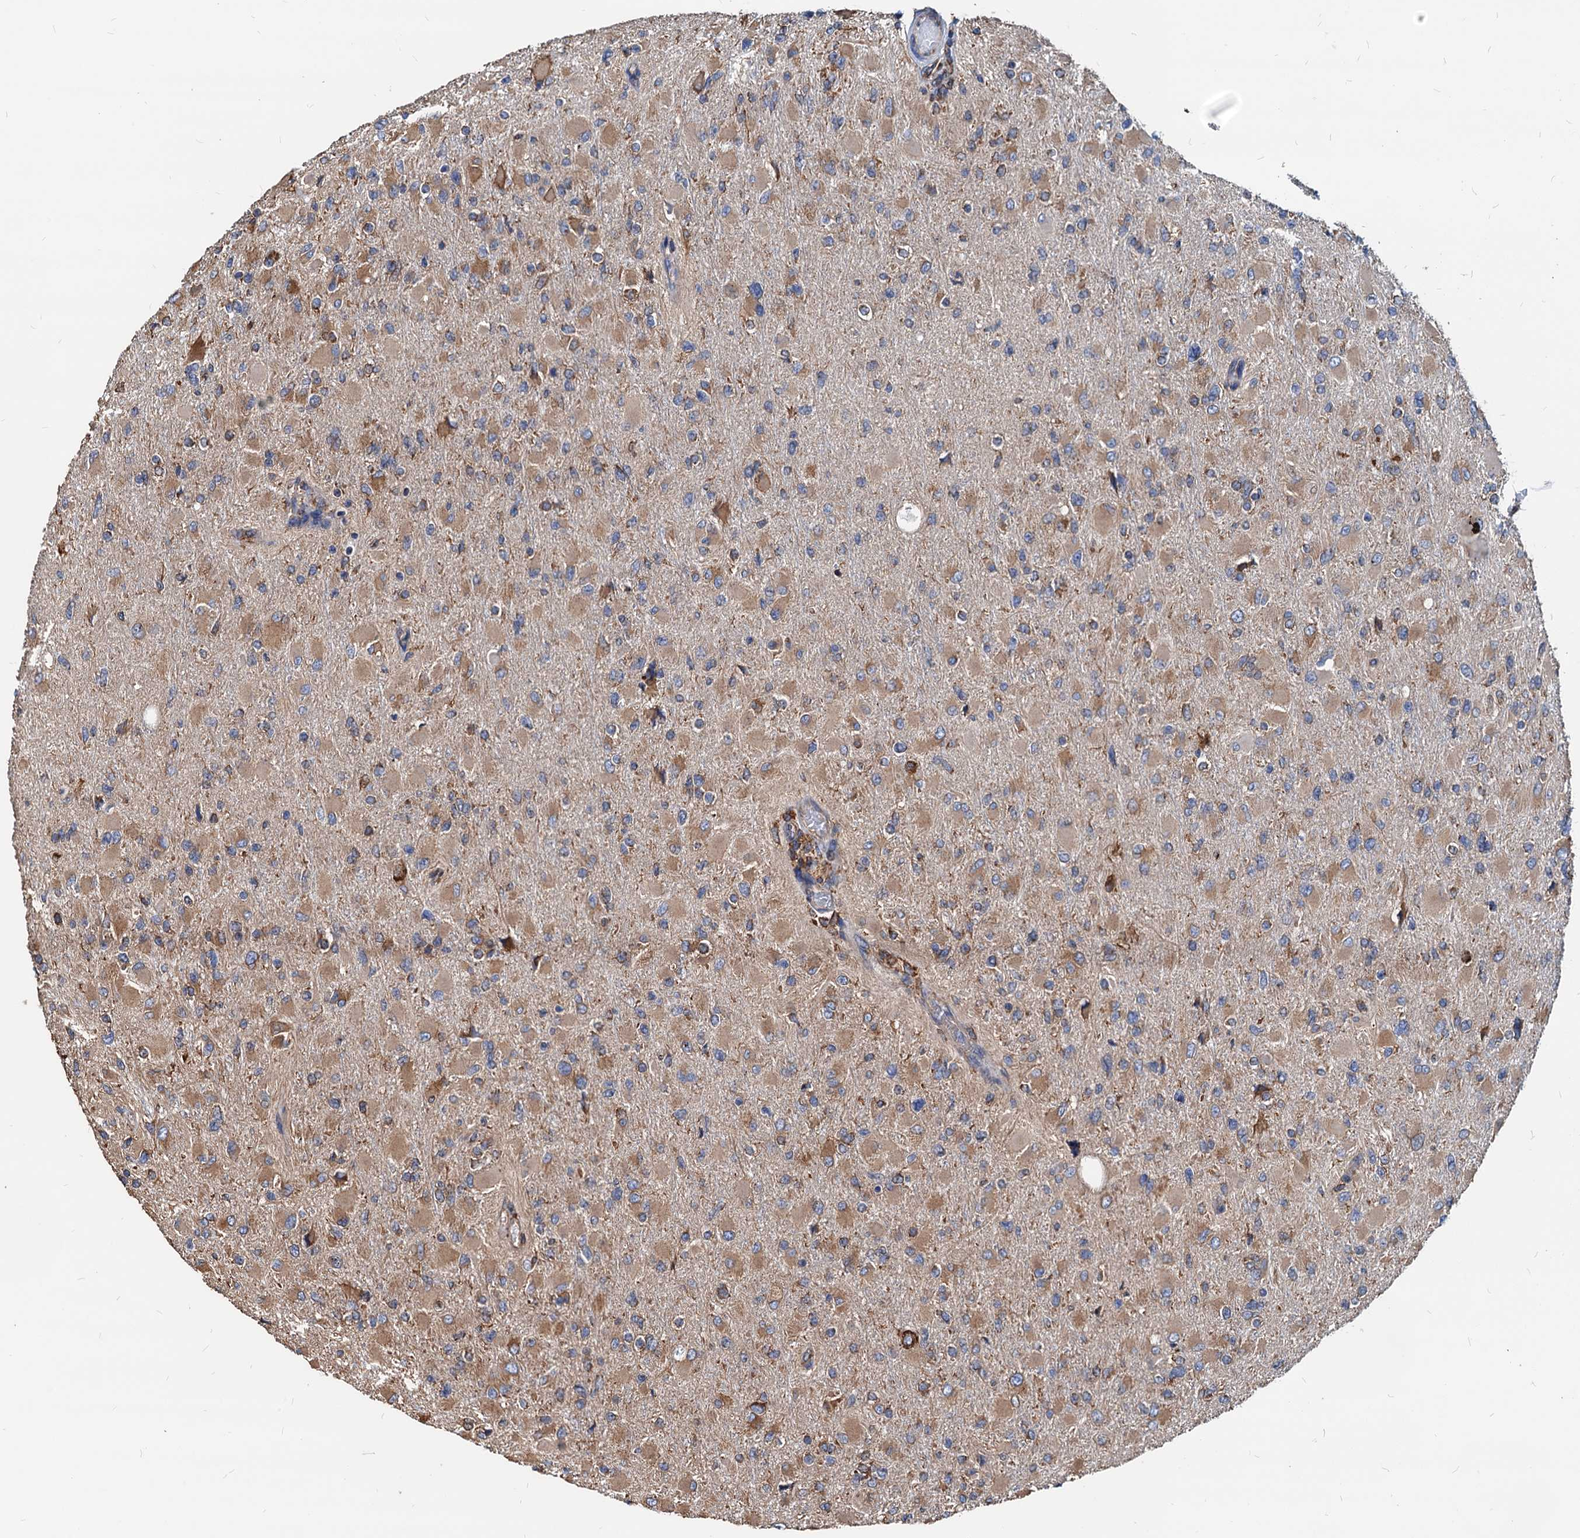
{"staining": {"intensity": "moderate", "quantity": "25%-75%", "location": "cytoplasmic/membranous"}, "tissue": "glioma", "cell_type": "Tumor cells", "image_type": "cancer", "snomed": [{"axis": "morphology", "description": "Glioma, malignant, High grade"}, {"axis": "topography", "description": "Cerebral cortex"}], "caption": "Immunohistochemistry (IHC) (DAB) staining of glioma shows moderate cytoplasmic/membranous protein positivity in approximately 25%-75% of tumor cells. Nuclei are stained in blue.", "gene": "HSPA5", "patient": {"sex": "female", "age": 36}}